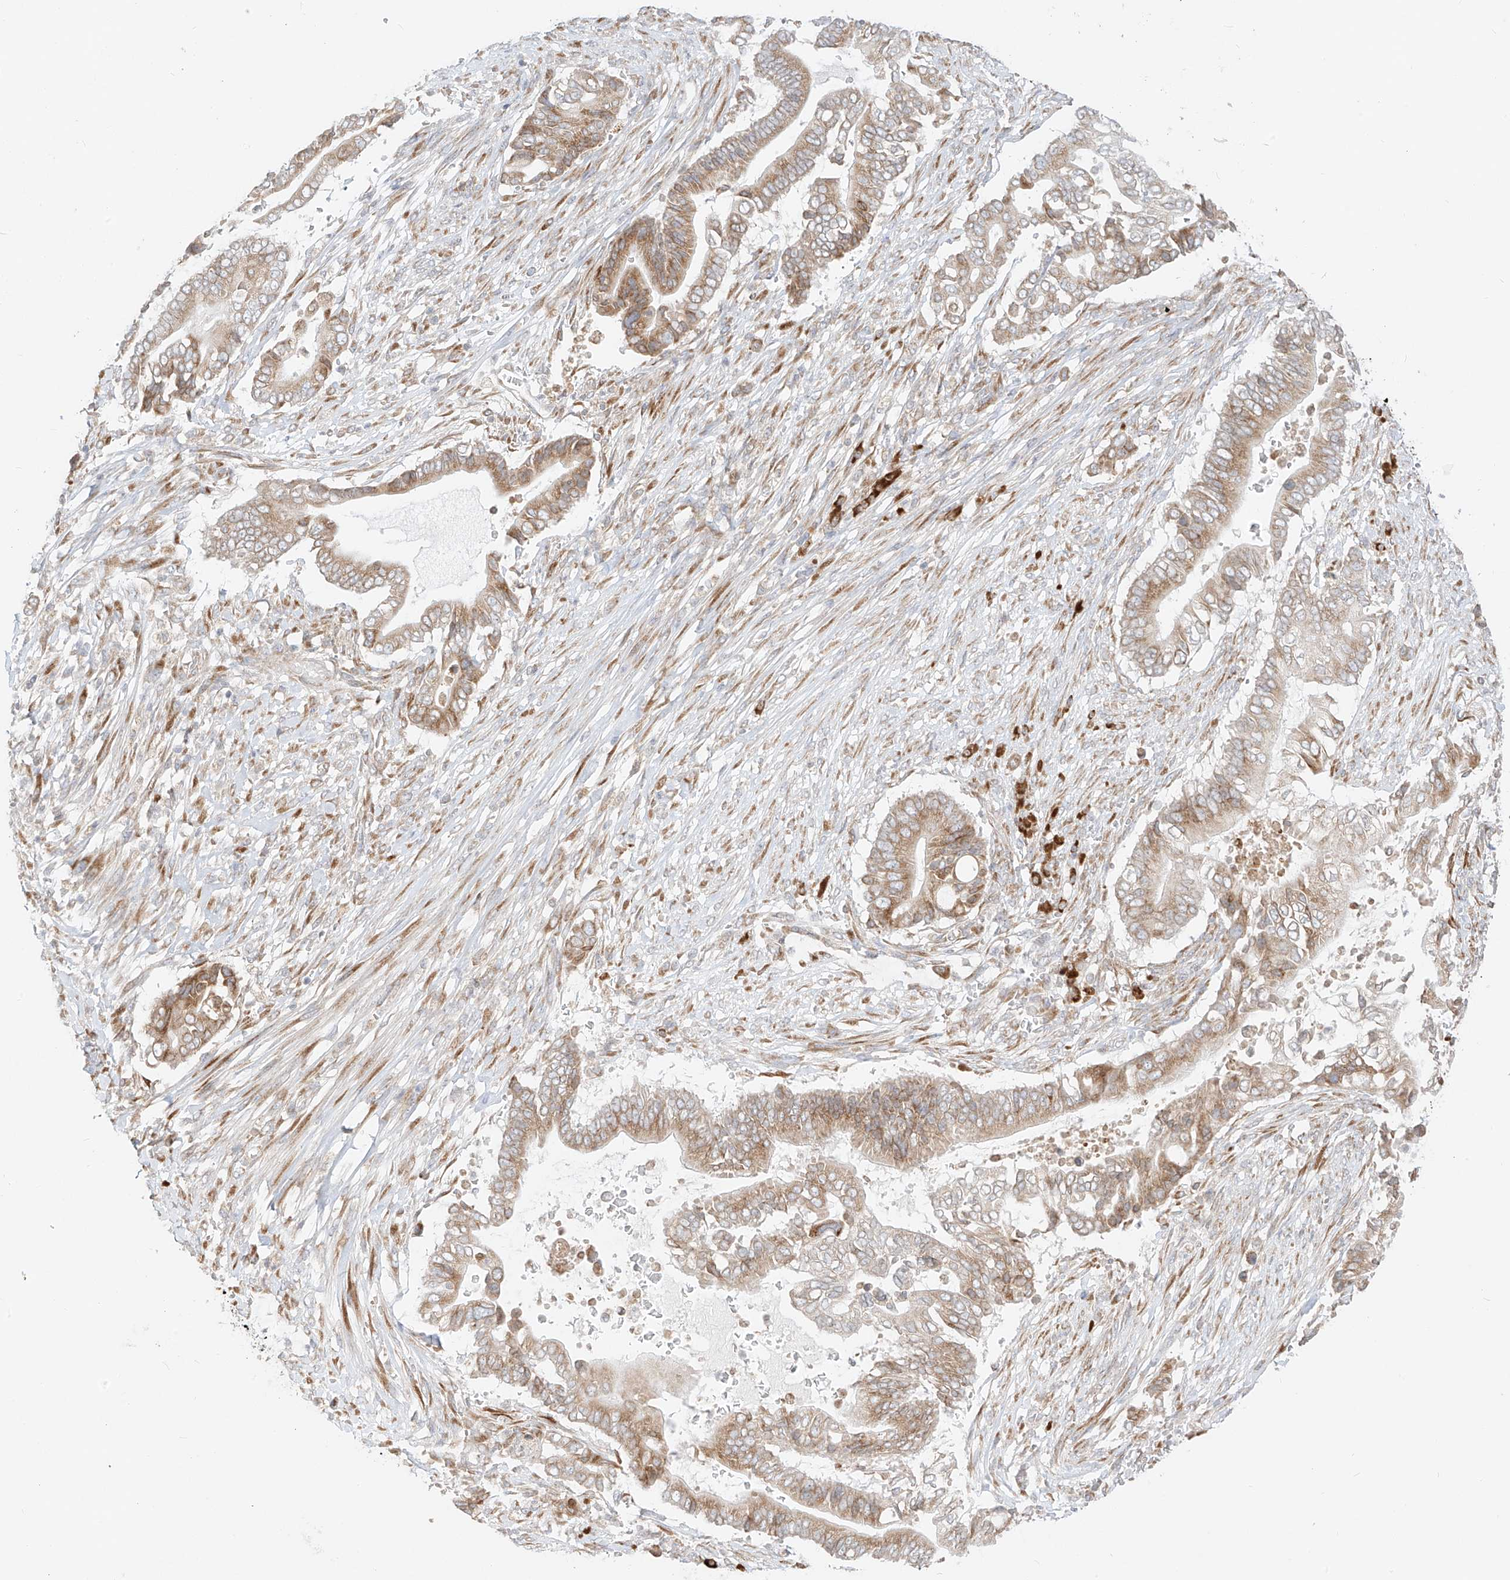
{"staining": {"intensity": "moderate", "quantity": ">75%", "location": "cytoplasmic/membranous"}, "tissue": "pancreatic cancer", "cell_type": "Tumor cells", "image_type": "cancer", "snomed": [{"axis": "morphology", "description": "Adenocarcinoma, NOS"}, {"axis": "topography", "description": "Pancreas"}], "caption": "This is a histology image of IHC staining of pancreatic adenocarcinoma, which shows moderate staining in the cytoplasmic/membranous of tumor cells.", "gene": "STT3A", "patient": {"sex": "male", "age": 68}}